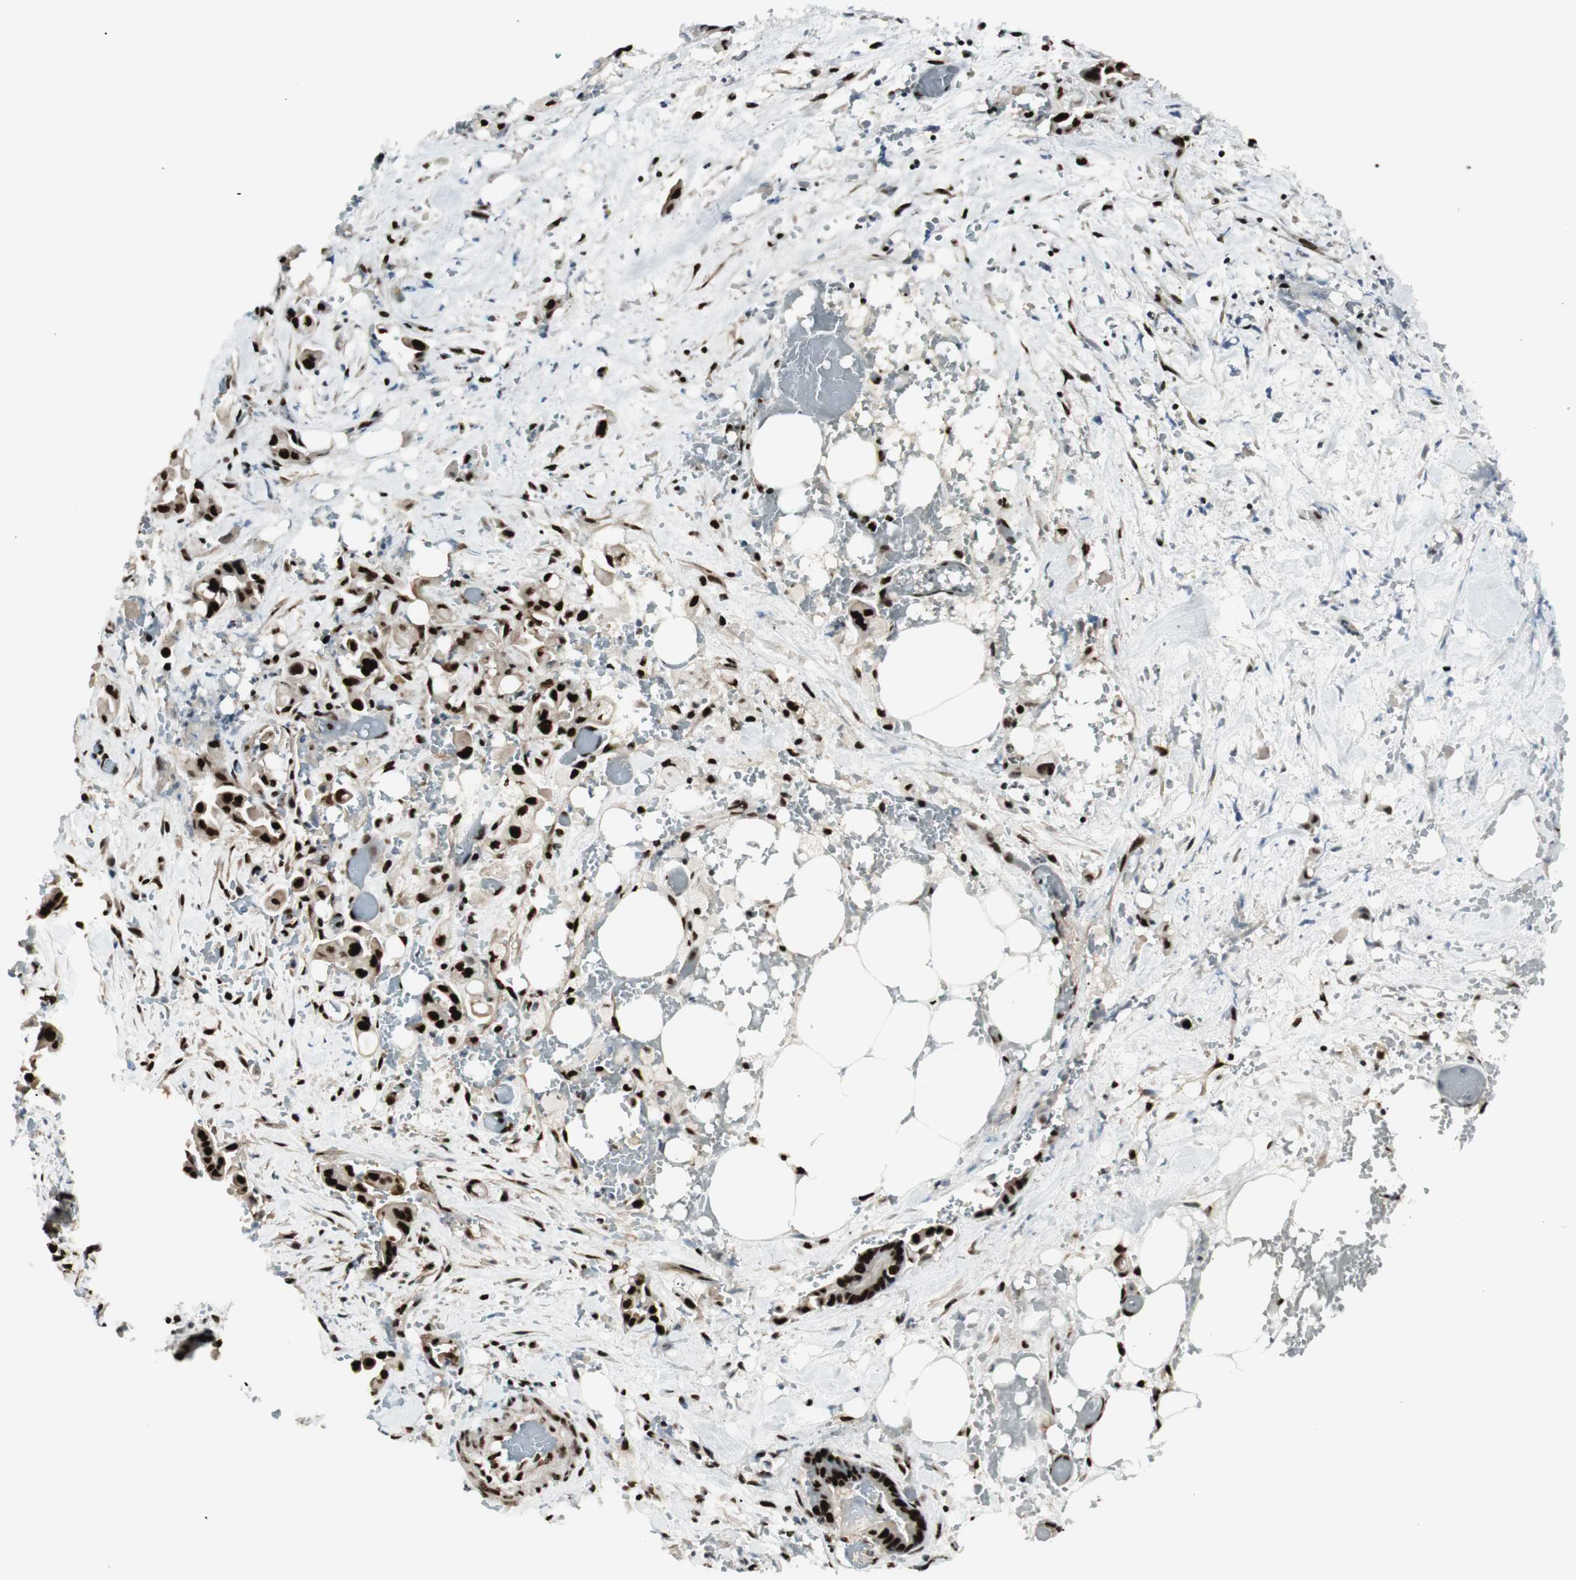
{"staining": {"intensity": "strong", "quantity": ">75%", "location": "nuclear"}, "tissue": "liver cancer", "cell_type": "Tumor cells", "image_type": "cancer", "snomed": [{"axis": "morphology", "description": "Cholangiocarcinoma"}, {"axis": "topography", "description": "Liver"}], "caption": "Human liver cancer stained with a brown dye reveals strong nuclear positive positivity in about >75% of tumor cells.", "gene": "HEXIM1", "patient": {"sex": "female", "age": 68}}